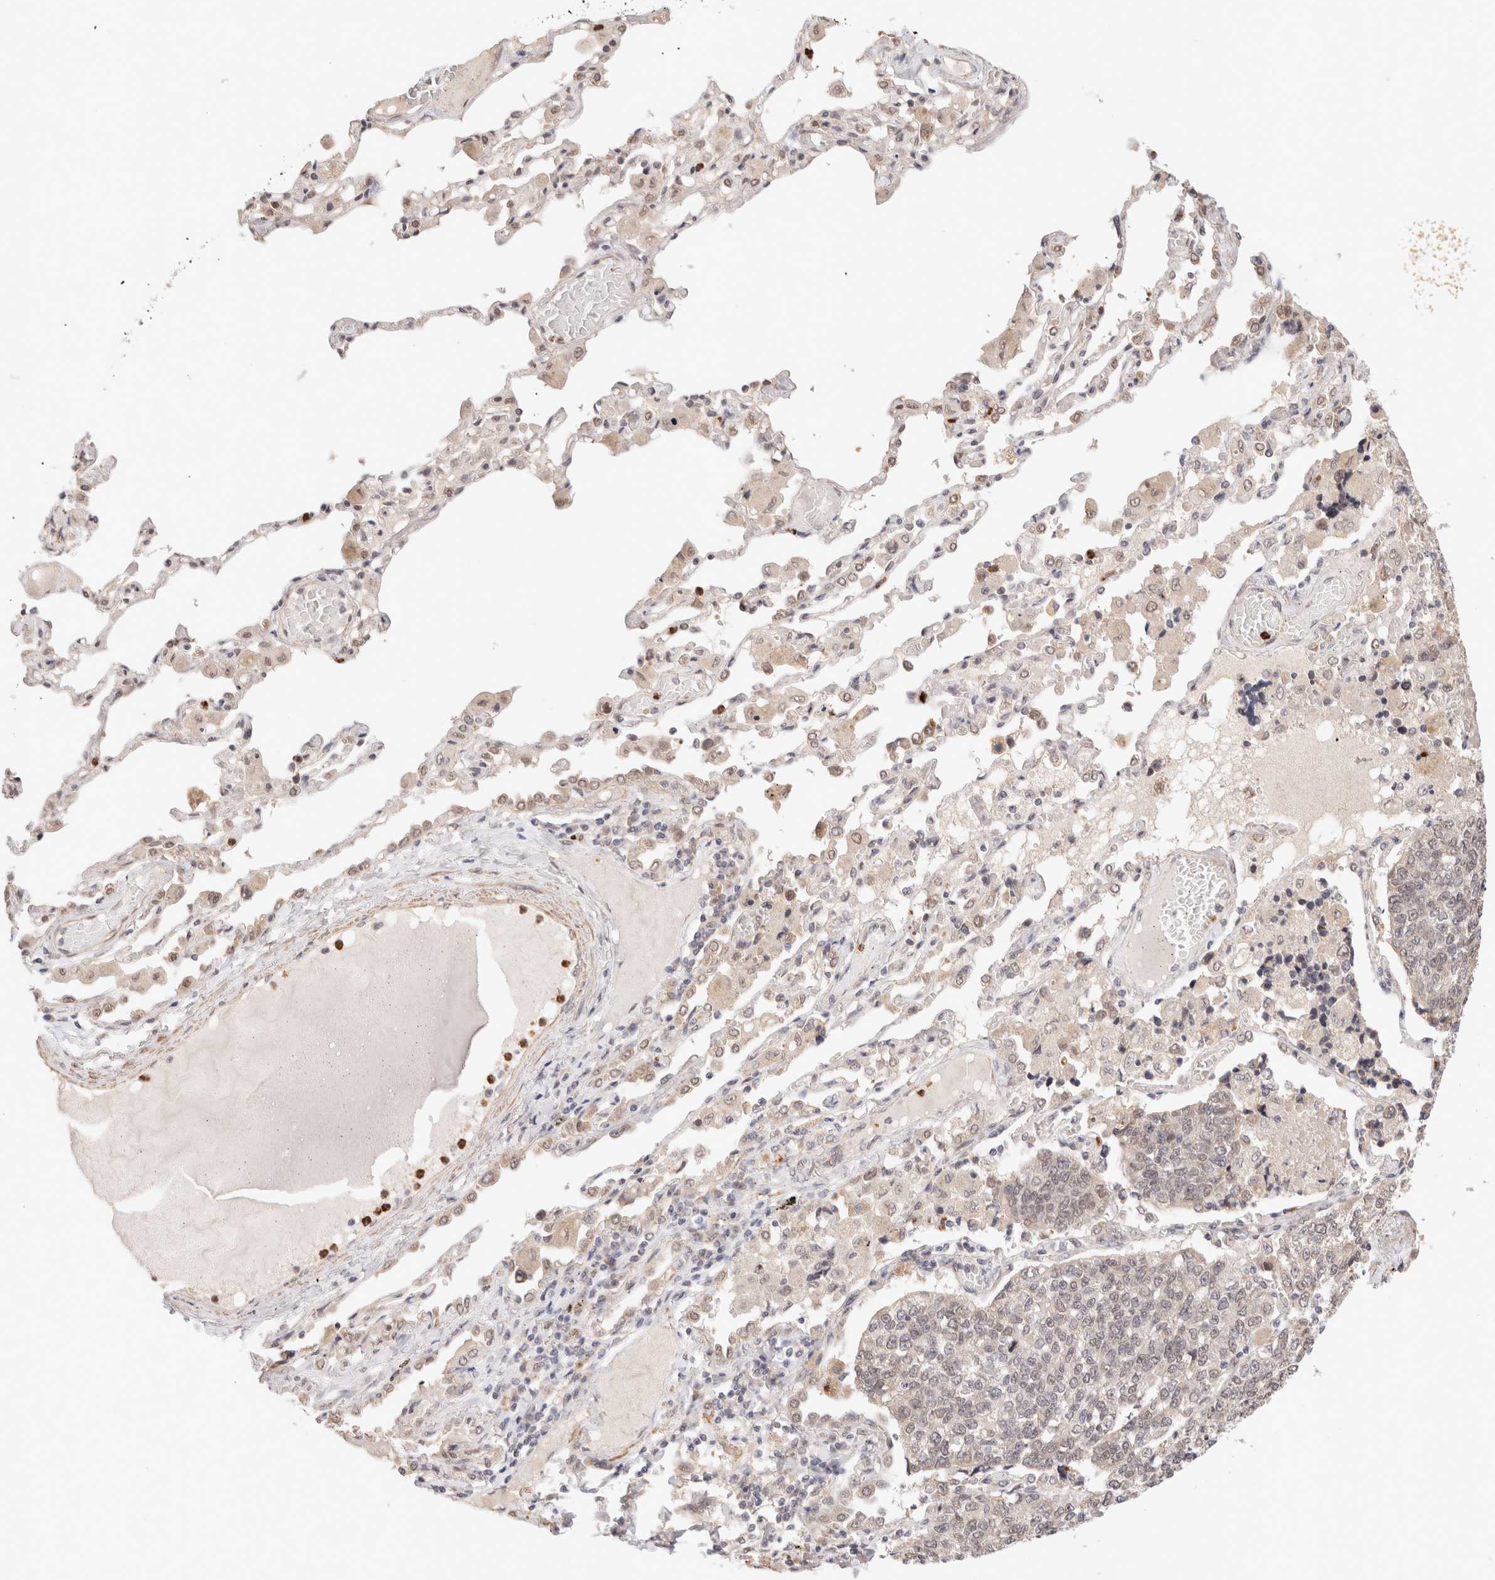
{"staining": {"intensity": "negative", "quantity": "none", "location": "none"}, "tissue": "lung cancer", "cell_type": "Tumor cells", "image_type": "cancer", "snomed": [{"axis": "morphology", "description": "Adenocarcinoma, NOS"}, {"axis": "topography", "description": "Lung"}], "caption": "Adenocarcinoma (lung) was stained to show a protein in brown. There is no significant staining in tumor cells.", "gene": "BRPF3", "patient": {"sex": "male", "age": 49}}